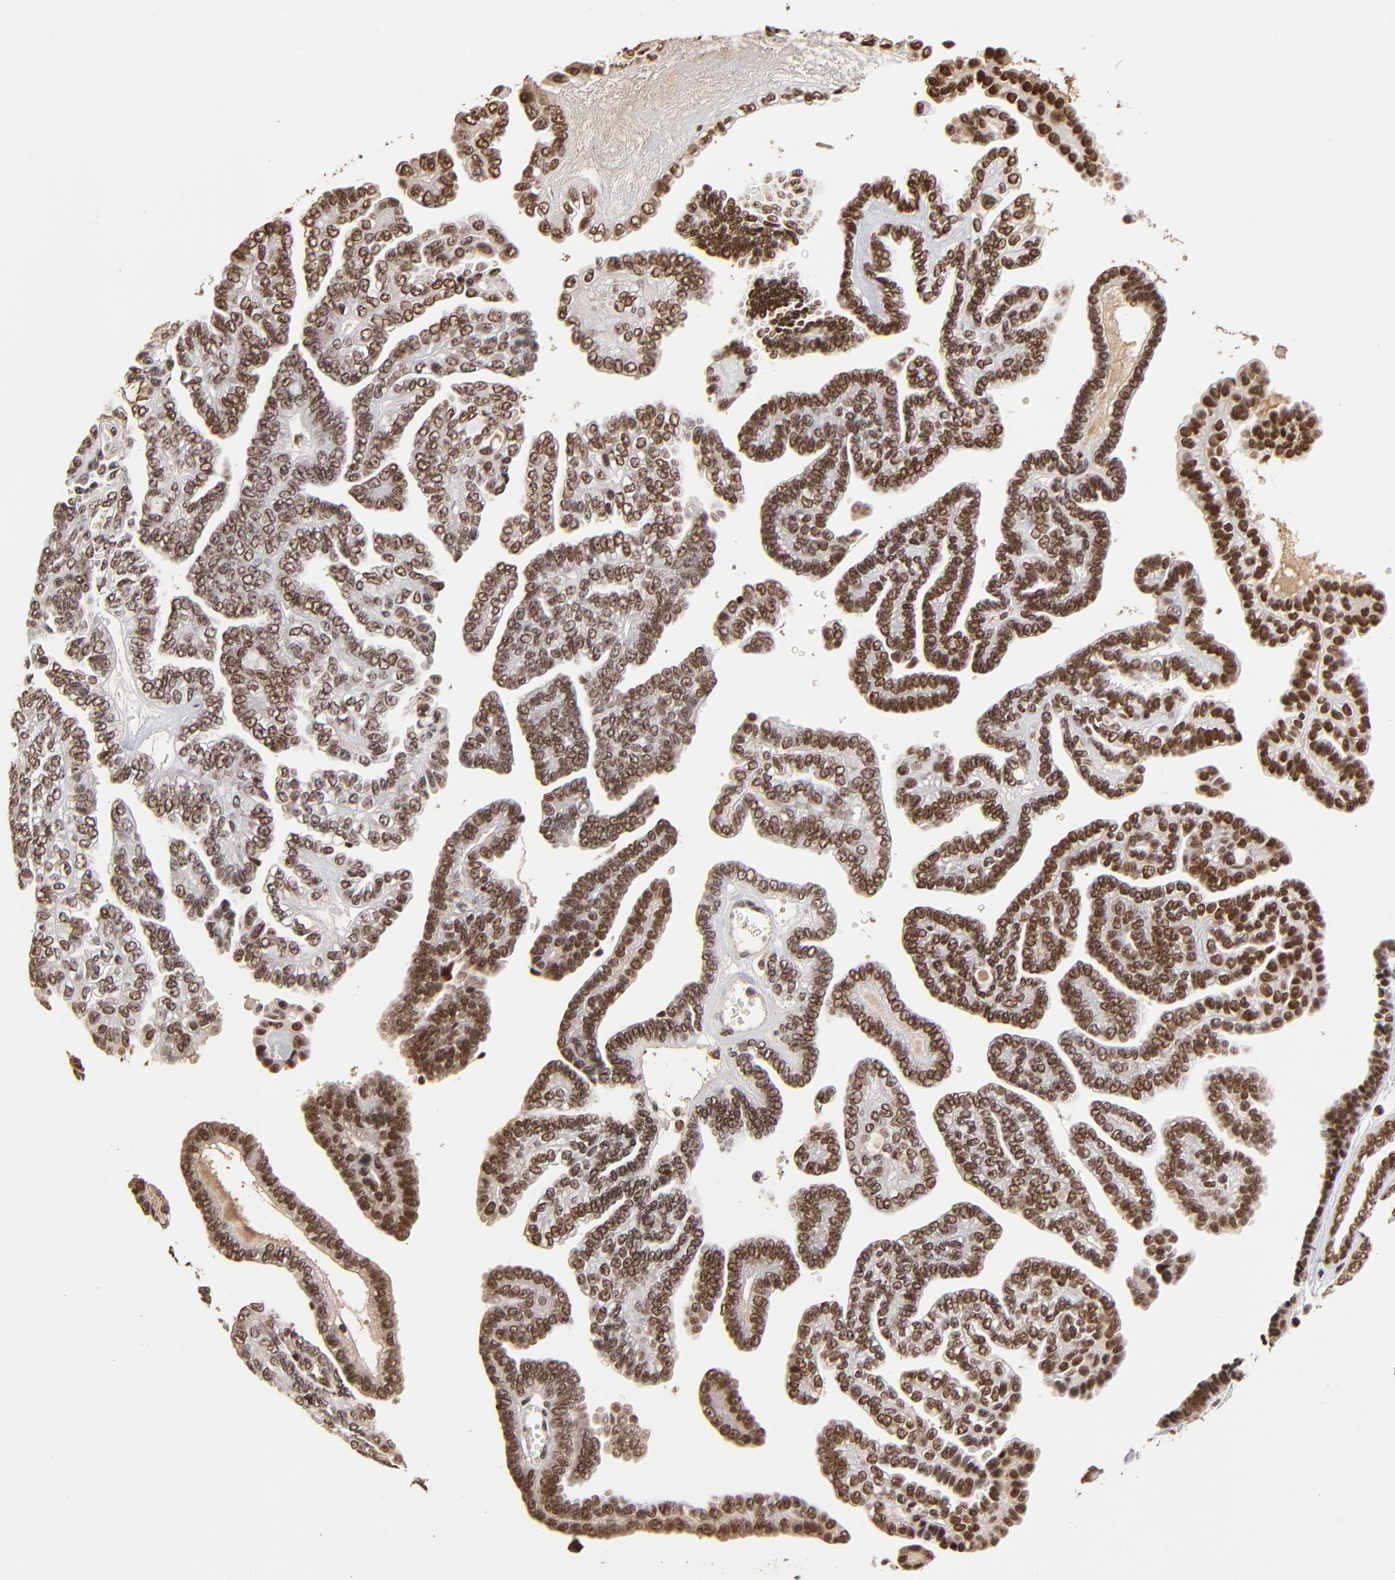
{"staining": {"intensity": "strong", "quantity": ">75%", "location": "nuclear"}, "tissue": "ovarian cancer", "cell_type": "Tumor cells", "image_type": "cancer", "snomed": [{"axis": "morphology", "description": "Cystadenocarcinoma, serous, NOS"}, {"axis": "topography", "description": "Ovary"}], "caption": "Protein expression analysis of human ovarian serous cystadenocarcinoma reveals strong nuclear staining in approximately >75% of tumor cells.", "gene": "ZNF146", "patient": {"sex": "female", "age": 71}}